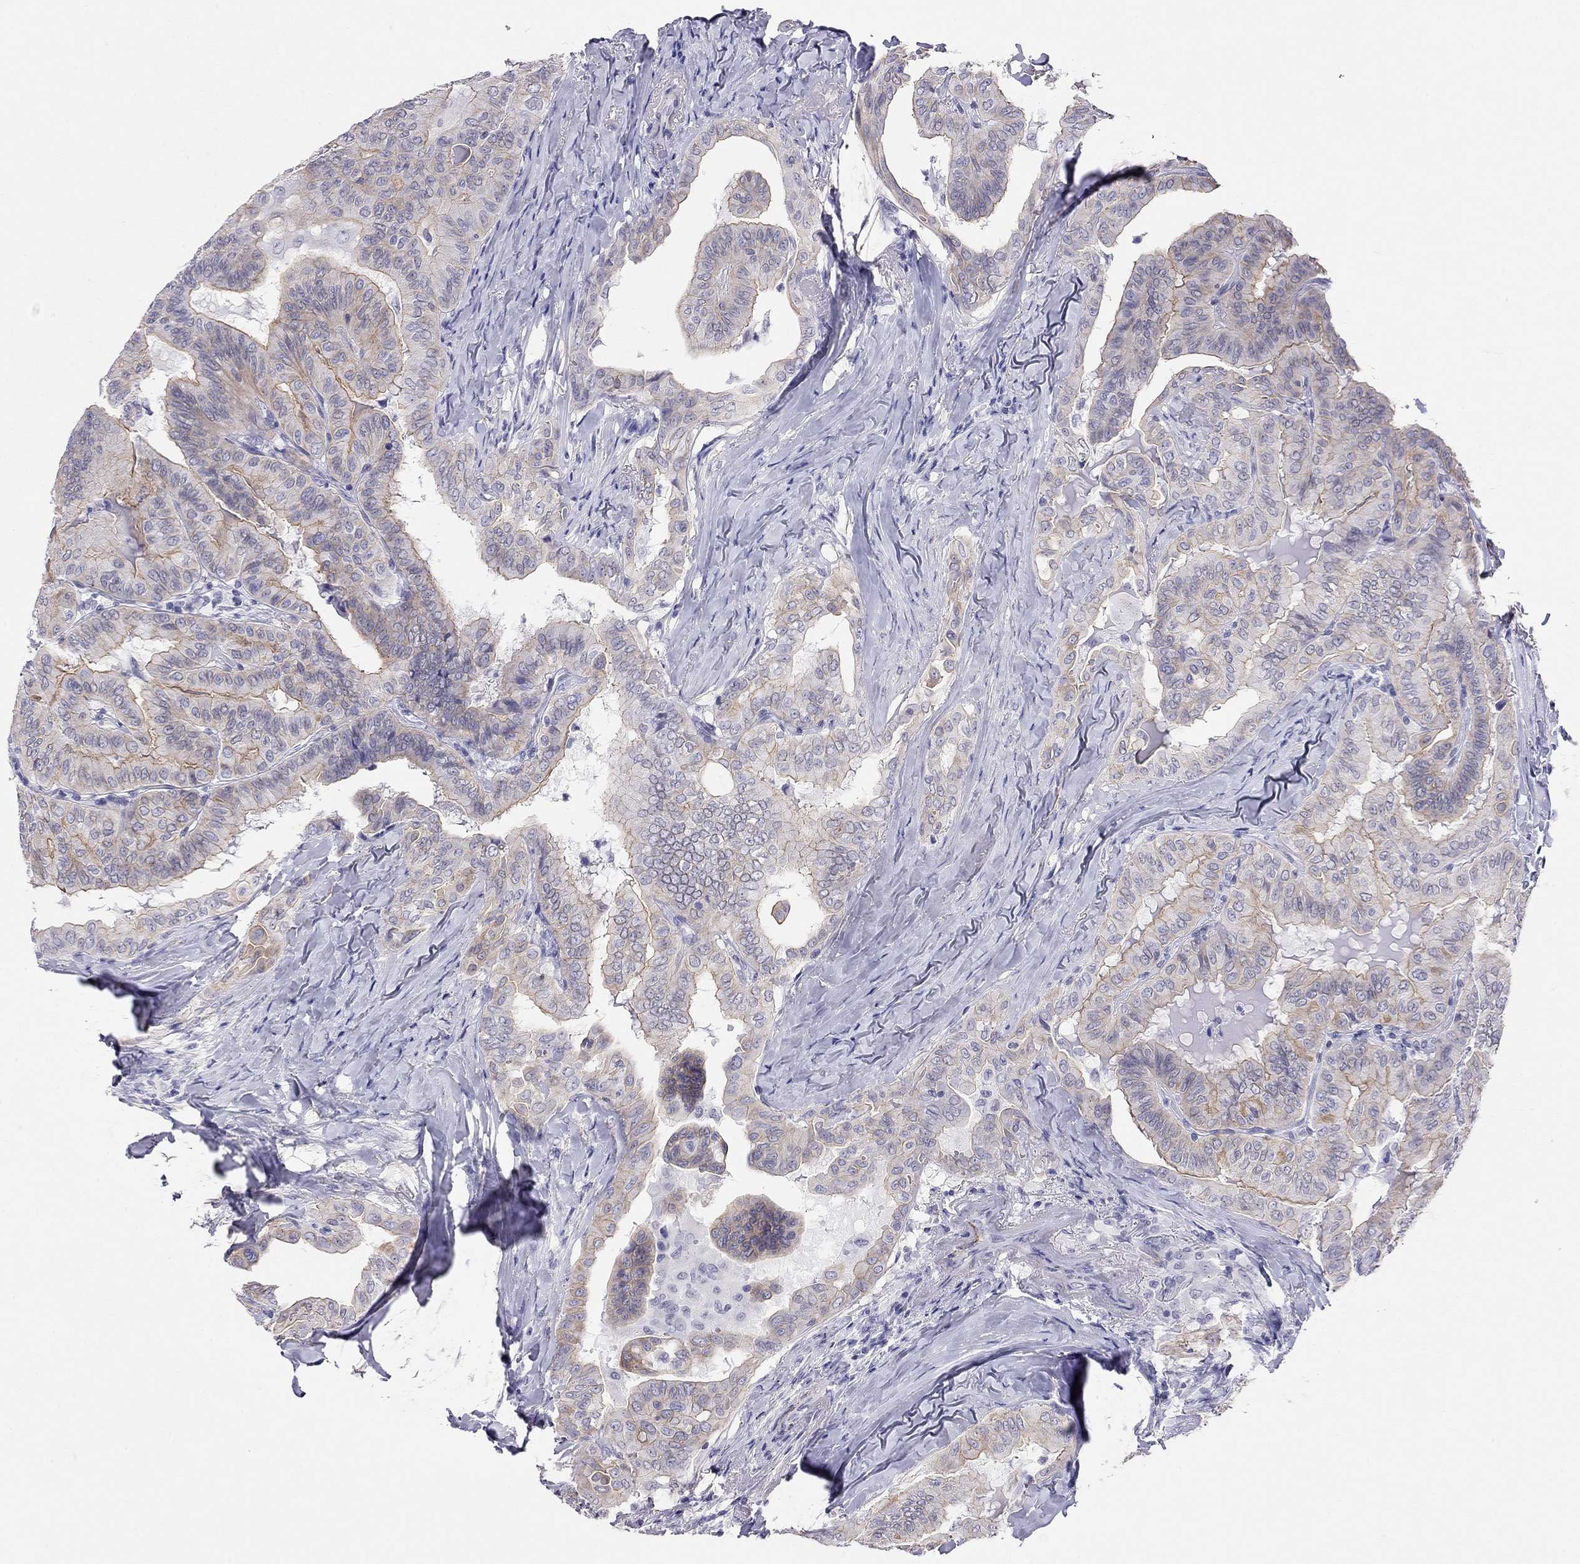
{"staining": {"intensity": "moderate", "quantity": "25%-75%", "location": "cytoplasmic/membranous"}, "tissue": "thyroid cancer", "cell_type": "Tumor cells", "image_type": "cancer", "snomed": [{"axis": "morphology", "description": "Papillary adenocarcinoma, NOS"}, {"axis": "topography", "description": "Thyroid gland"}], "caption": "Immunohistochemistry (IHC) micrograph of neoplastic tissue: human thyroid cancer (papillary adenocarcinoma) stained using immunohistochemistry (IHC) reveals medium levels of moderate protein expression localized specifically in the cytoplasmic/membranous of tumor cells, appearing as a cytoplasmic/membranous brown color.", "gene": "MYMX", "patient": {"sex": "female", "age": 68}}